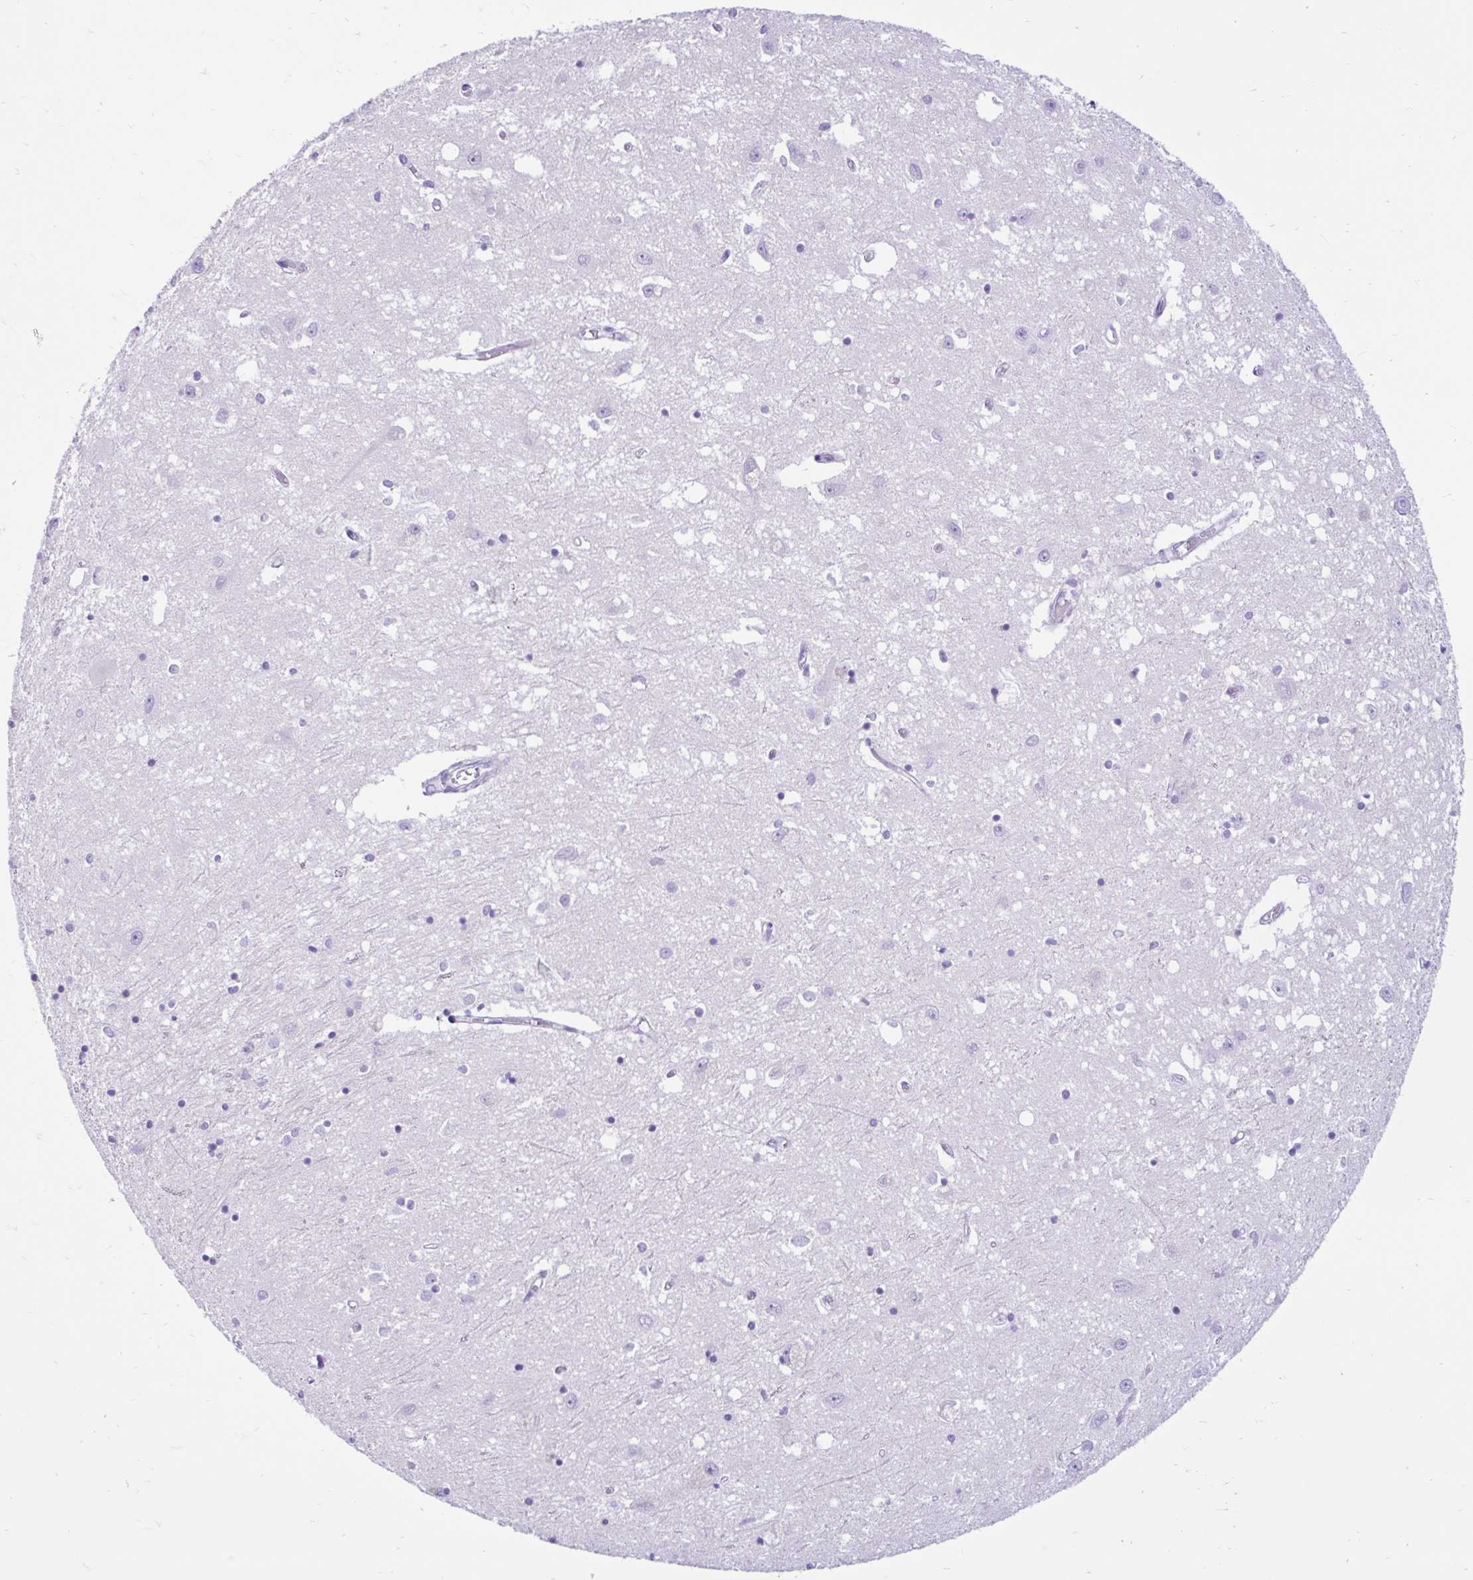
{"staining": {"intensity": "negative", "quantity": "none", "location": "none"}, "tissue": "caudate", "cell_type": "Glial cells", "image_type": "normal", "snomed": [{"axis": "morphology", "description": "Normal tissue, NOS"}, {"axis": "topography", "description": "Lateral ventricle wall"}], "caption": "Normal caudate was stained to show a protein in brown. There is no significant staining in glial cells. (IHC, brightfield microscopy, high magnification).", "gene": "NHLH2", "patient": {"sex": "male", "age": 70}}